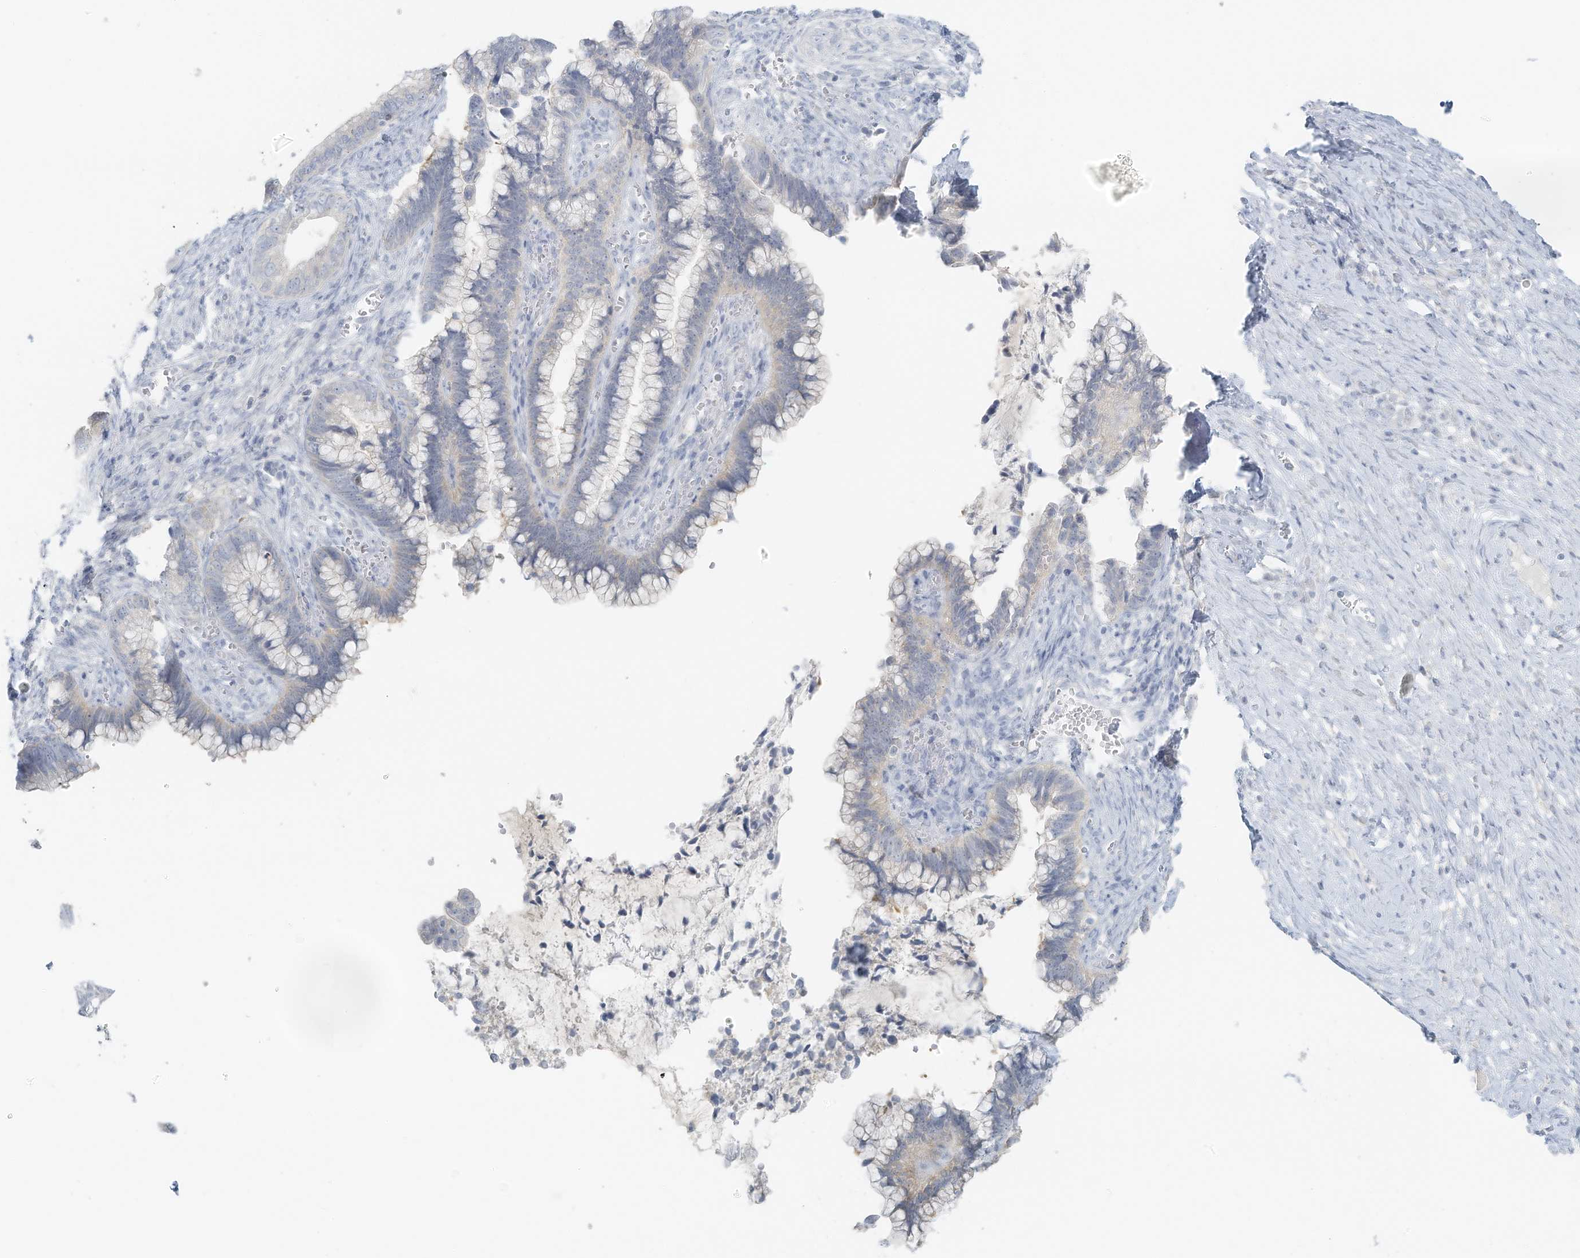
{"staining": {"intensity": "negative", "quantity": "none", "location": "none"}, "tissue": "cervical cancer", "cell_type": "Tumor cells", "image_type": "cancer", "snomed": [{"axis": "morphology", "description": "Adenocarcinoma, NOS"}, {"axis": "topography", "description": "Cervix"}], "caption": "Tumor cells are negative for brown protein staining in cervical cancer.", "gene": "SLC25A43", "patient": {"sex": "female", "age": 44}}